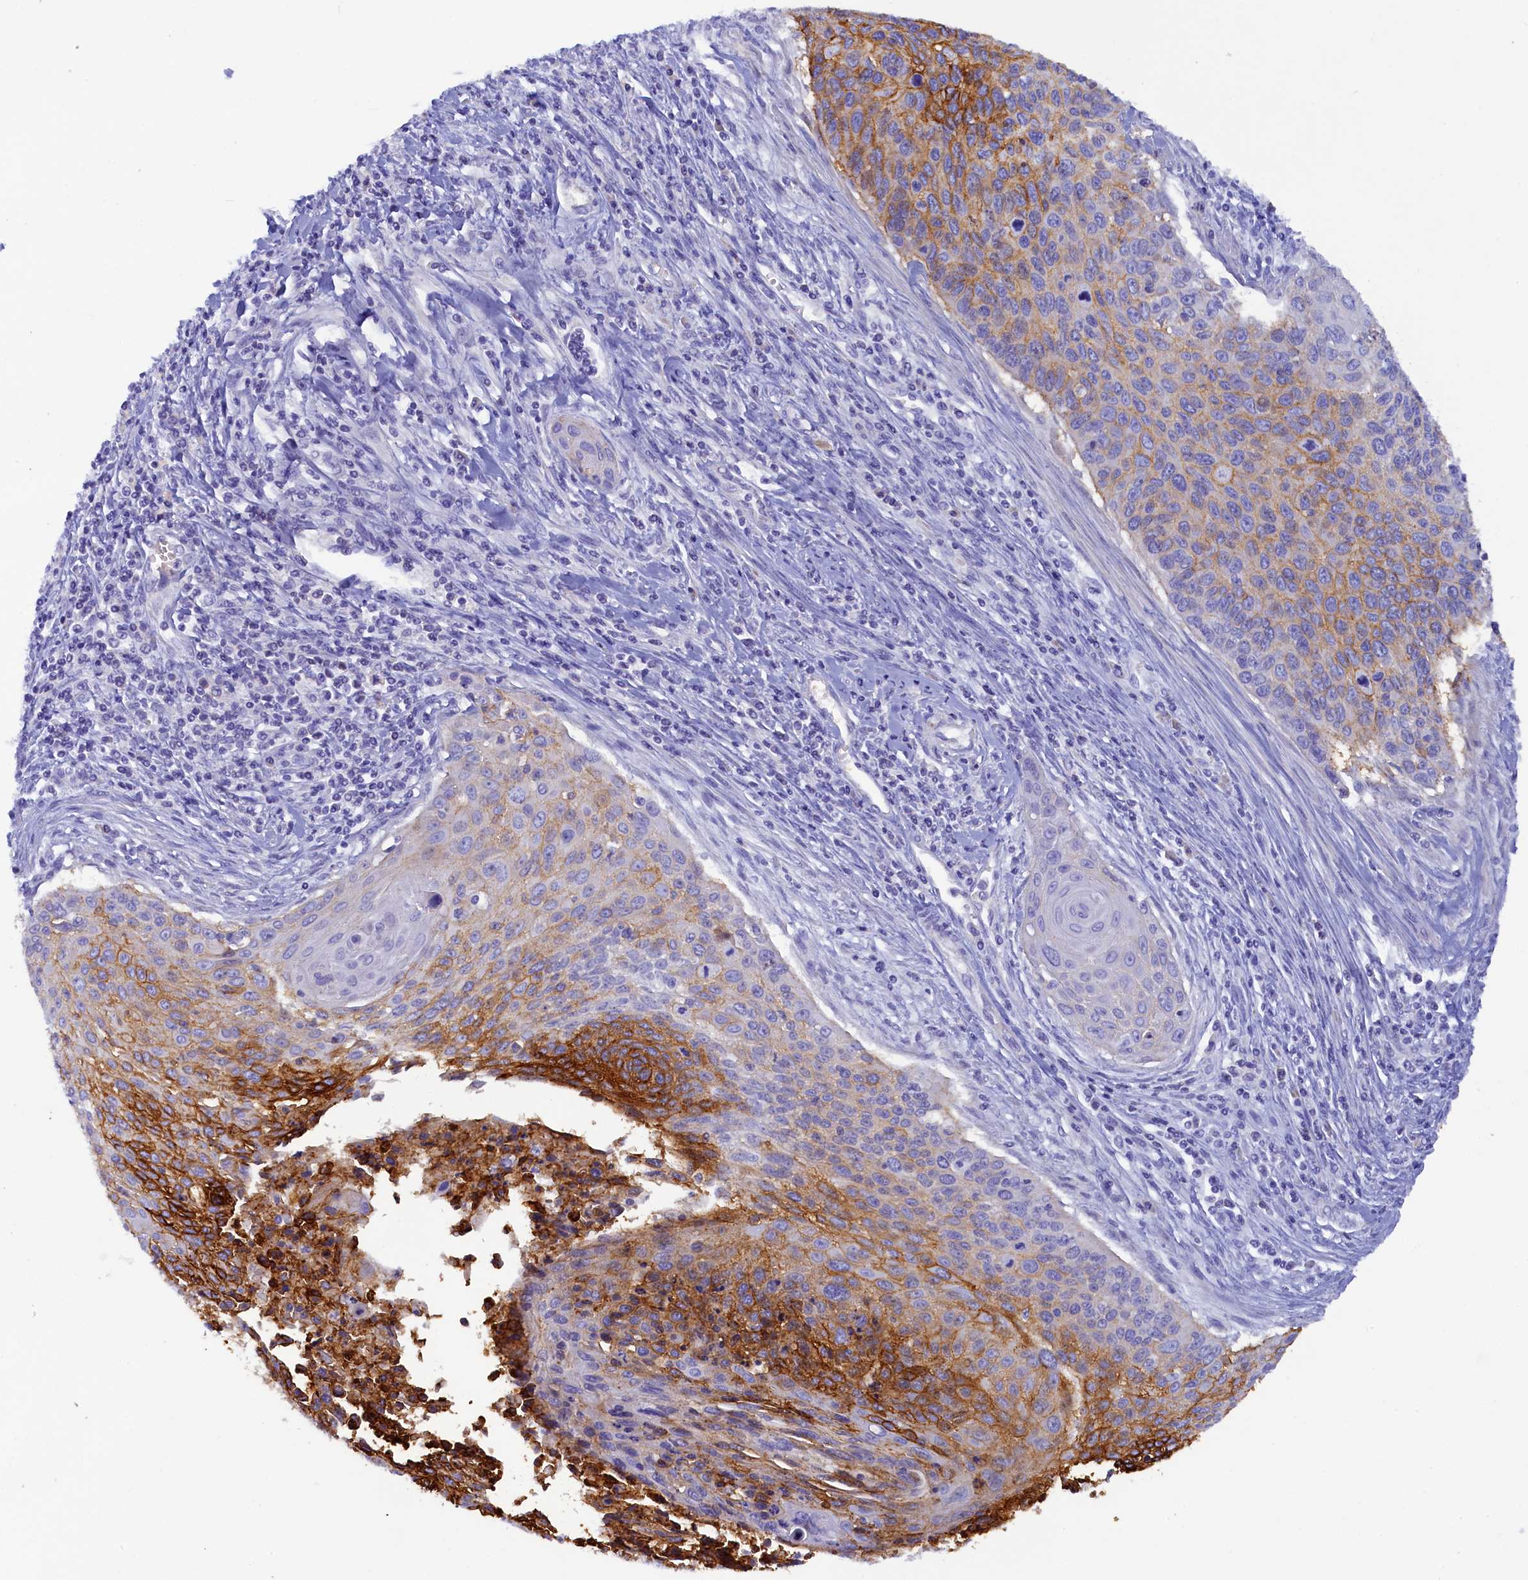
{"staining": {"intensity": "strong", "quantity": "25%-75%", "location": "cytoplasmic/membranous"}, "tissue": "cervical cancer", "cell_type": "Tumor cells", "image_type": "cancer", "snomed": [{"axis": "morphology", "description": "Squamous cell carcinoma, NOS"}, {"axis": "topography", "description": "Cervix"}], "caption": "High-power microscopy captured an IHC image of cervical squamous cell carcinoma, revealing strong cytoplasmic/membranous staining in approximately 25%-75% of tumor cells. Nuclei are stained in blue.", "gene": "MYADML2", "patient": {"sex": "female", "age": 55}}